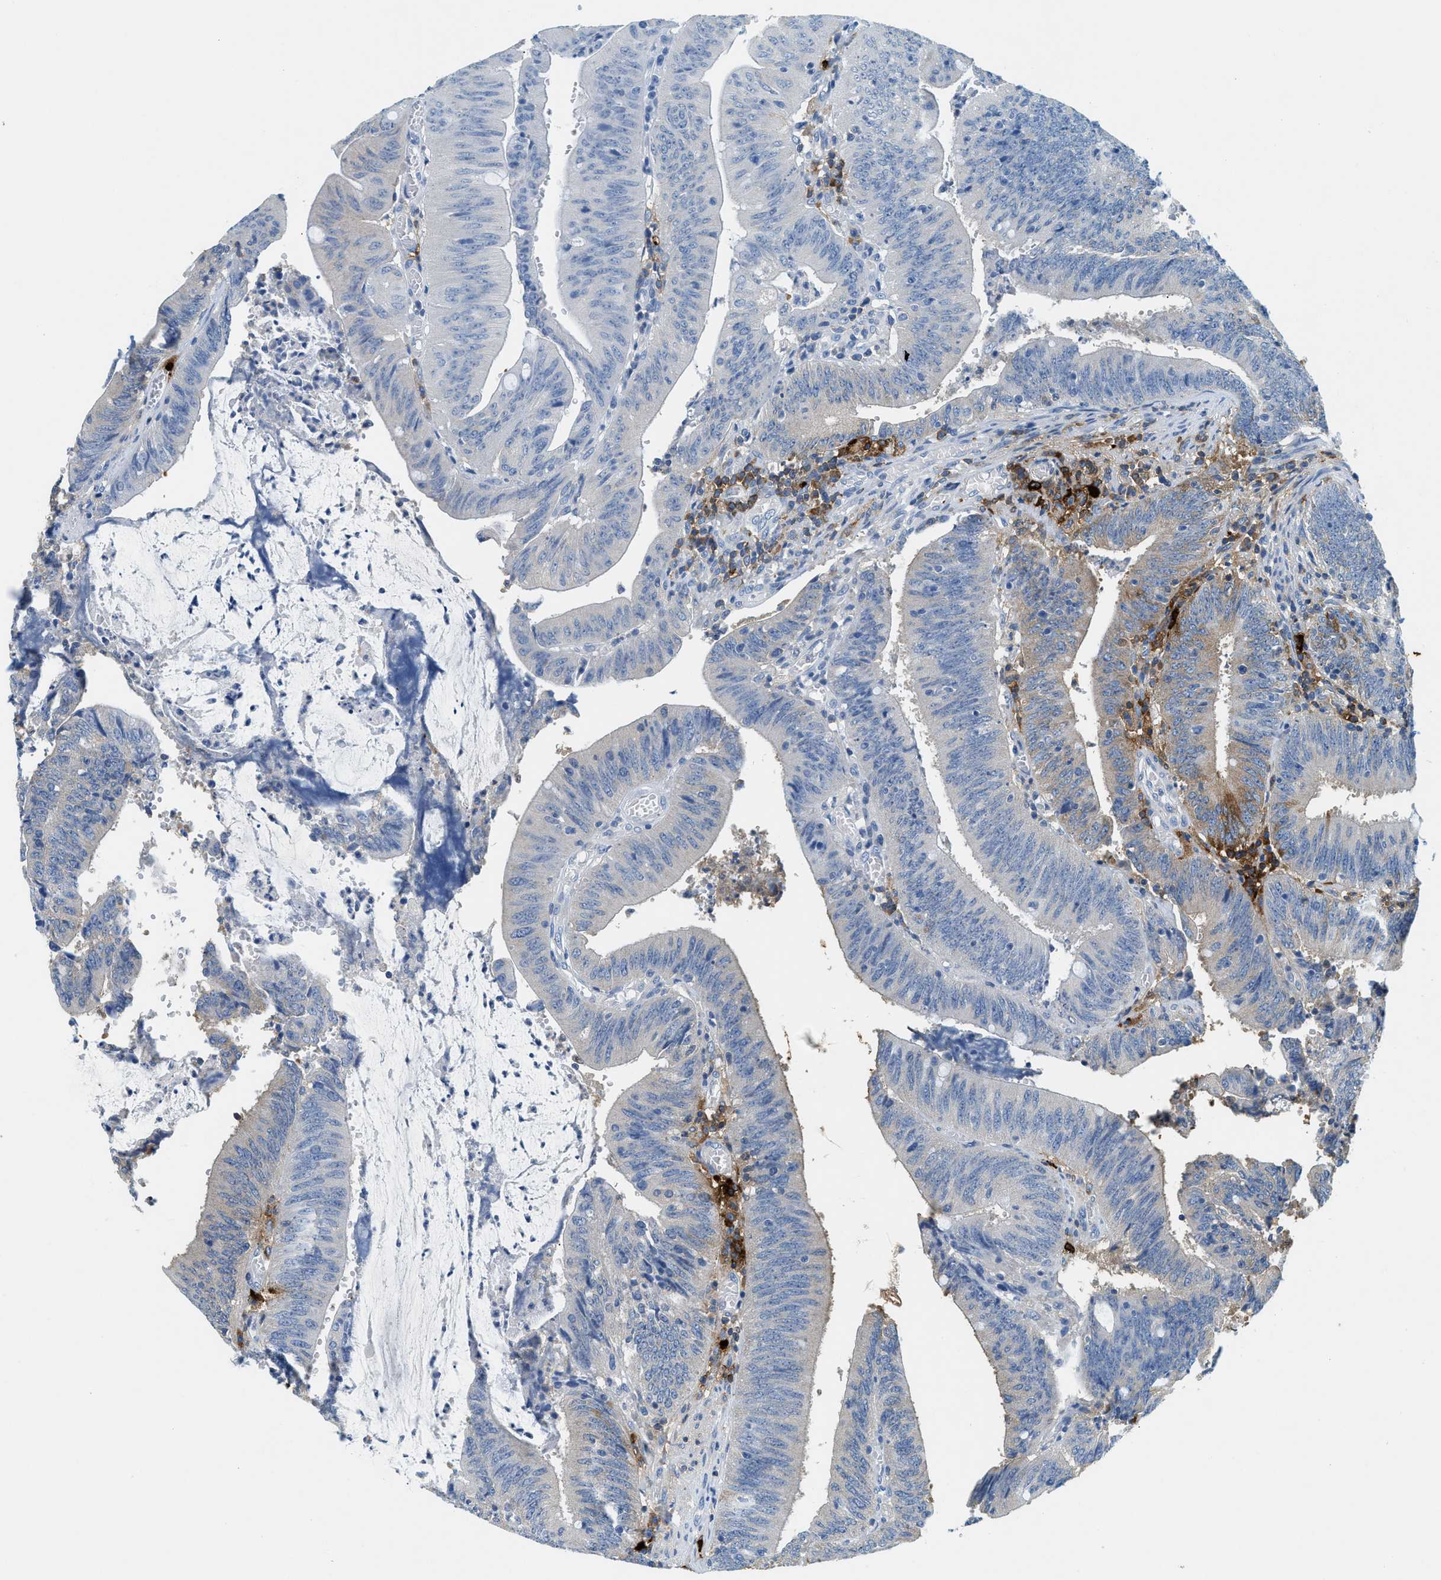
{"staining": {"intensity": "negative", "quantity": "none", "location": "none"}, "tissue": "colorectal cancer", "cell_type": "Tumor cells", "image_type": "cancer", "snomed": [{"axis": "morphology", "description": "Normal tissue, NOS"}, {"axis": "morphology", "description": "Adenocarcinoma, NOS"}, {"axis": "topography", "description": "Rectum"}], "caption": "An image of colorectal cancer (adenocarcinoma) stained for a protein exhibits no brown staining in tumor cells.", "gene": "TPSAB1", "patient": {"sex": "female", "age": 66}}